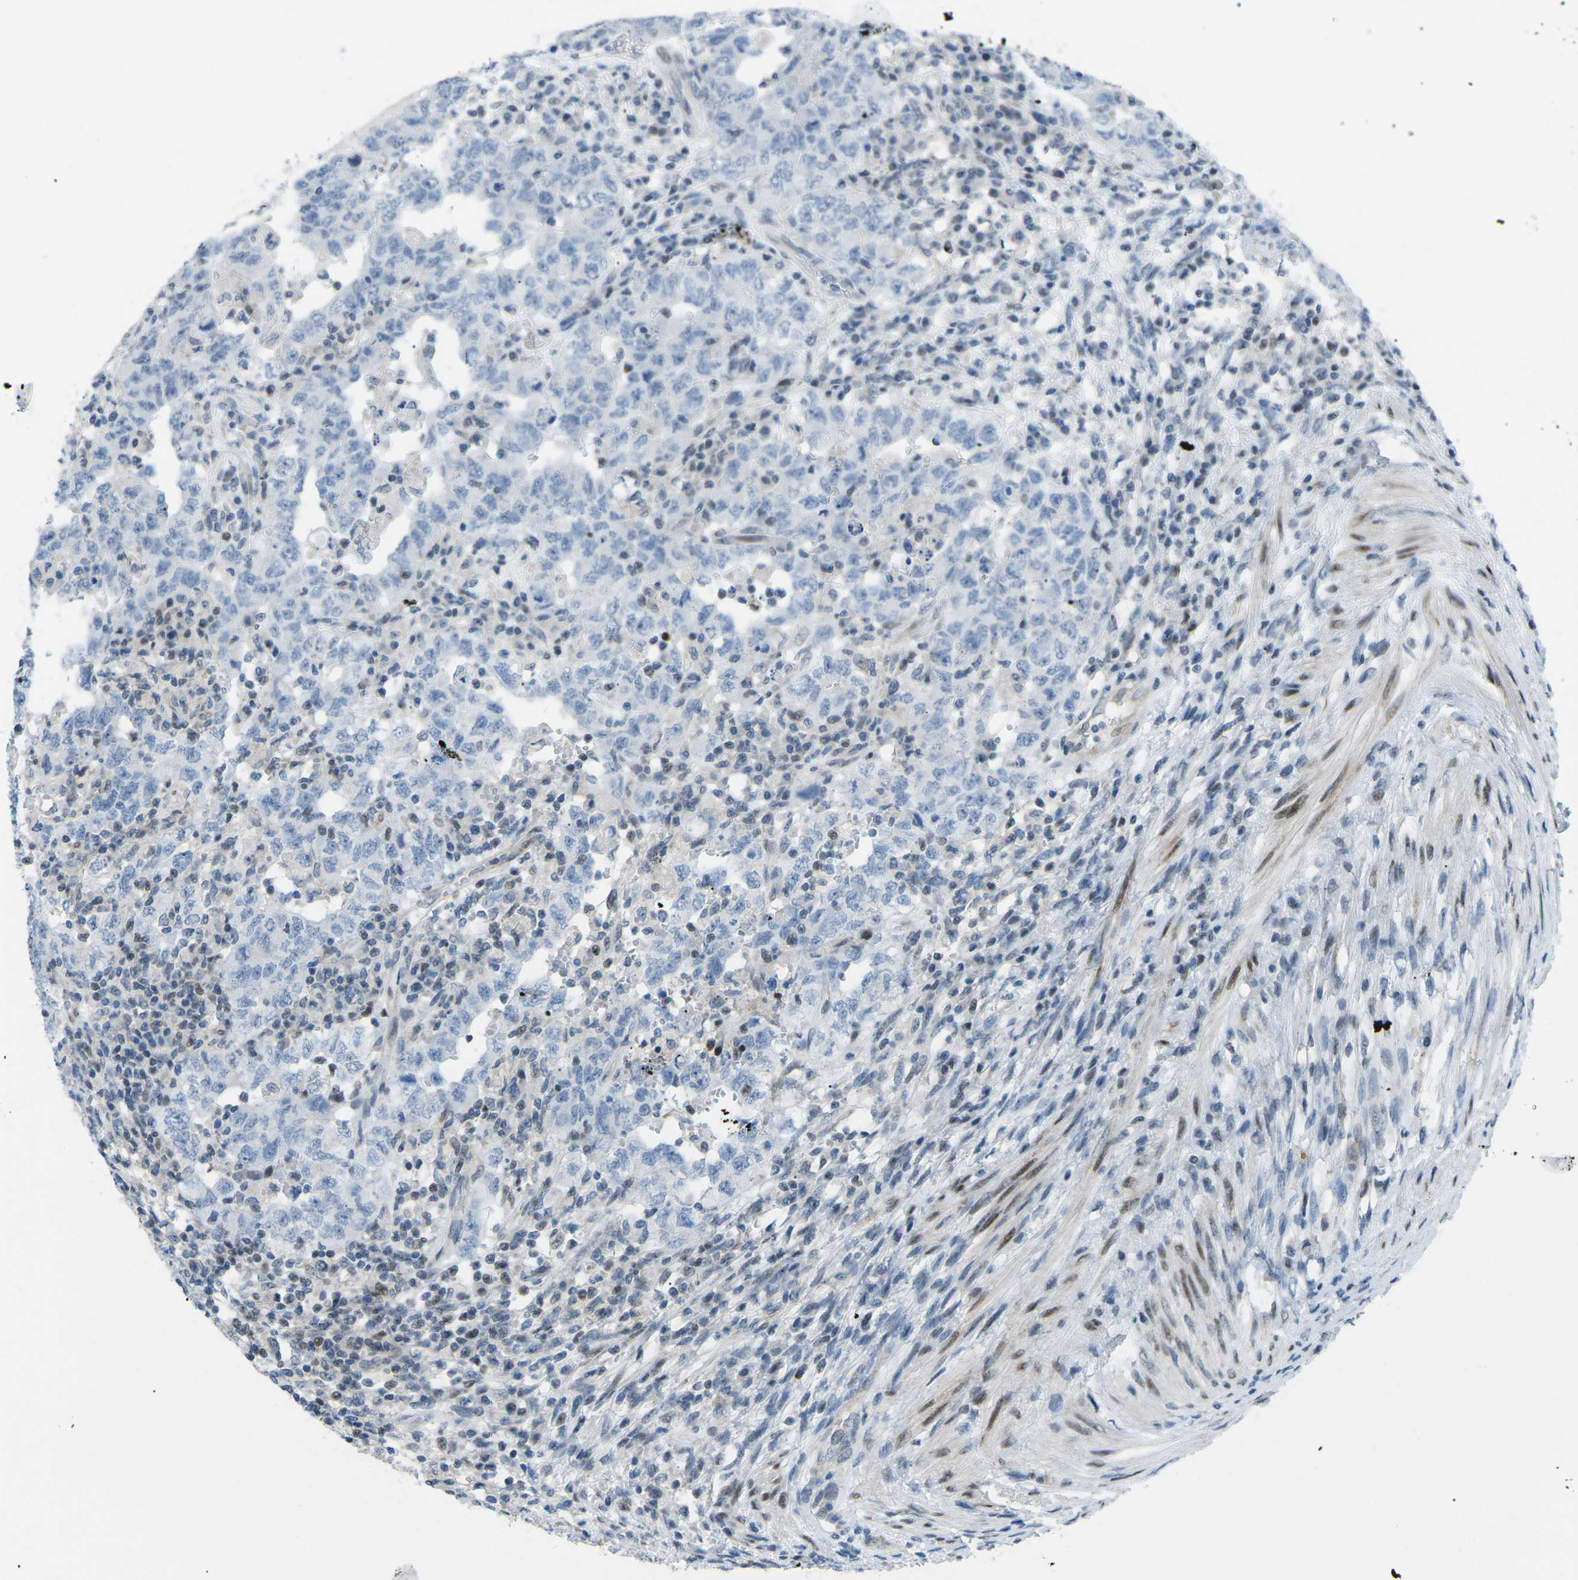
{"staining": {"intensity": "negative", "quantity": "none", "location": "none"}, "tissue": "testis cancer", "cell_type": "Tumor cells", "image_type": "cancer", "snomed": [{"axis": "morphology", "description": "Carcinoma, Embryonal, NOS"}, {"axis": "topography", "description": "Testis"}], "caption": "Tumor cells show no significant expression in testis cancer (embryonal carcinoma).", "gene": "MBNL1", "patient": {"sex": "male", "age": 26}}